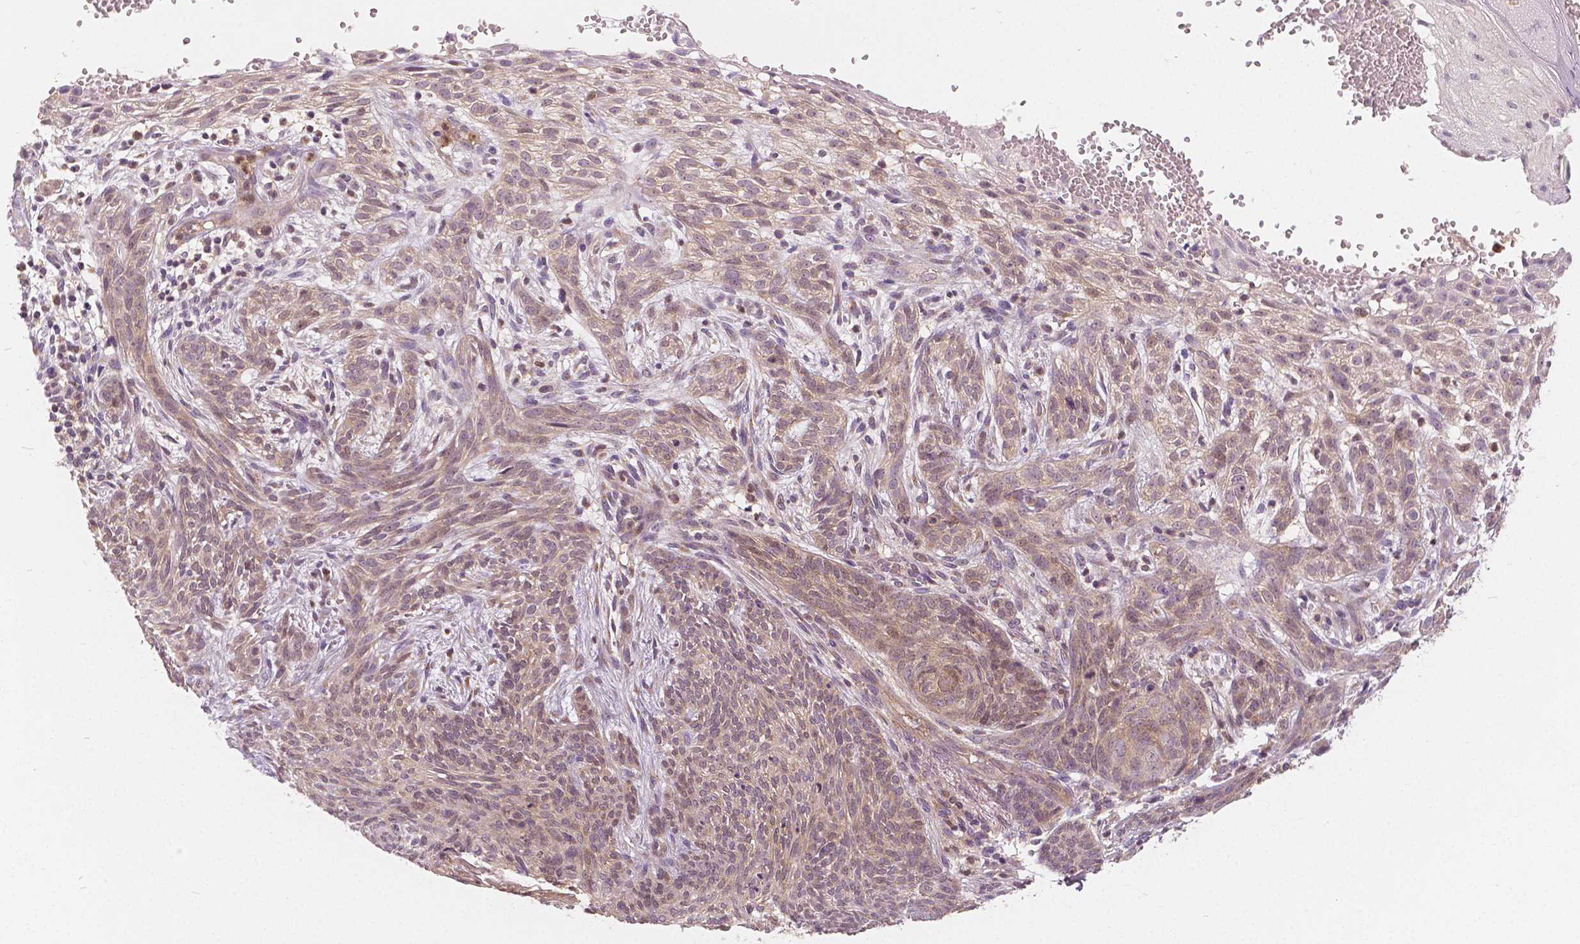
{"staining": {"intensity": "weak", "quantity": ">75%", "location": "cytoplasmic/membranous,nuclear"}, "tissue": "skin cancer", "cell_type": "Tumor cells", "image_type": "cancer", "snomed": [{"axis": "morphology", "description": "Basal cell carcinoma"}, {"axis": "topography", "description": "Skin"}], "caption": "High-magnification brightfield microscopy of skin cancer stained with DAB (3,3'-diaminobenzidine) (brown) and counterstained with hematoxylin (blue). tumor cells exhibit weak cytoplasmic/membranous and nuclear expression is appreciated in approximately>75% of cells.", "gene": "NAPRT", "patient": {"sex": "male", "age": 84}}